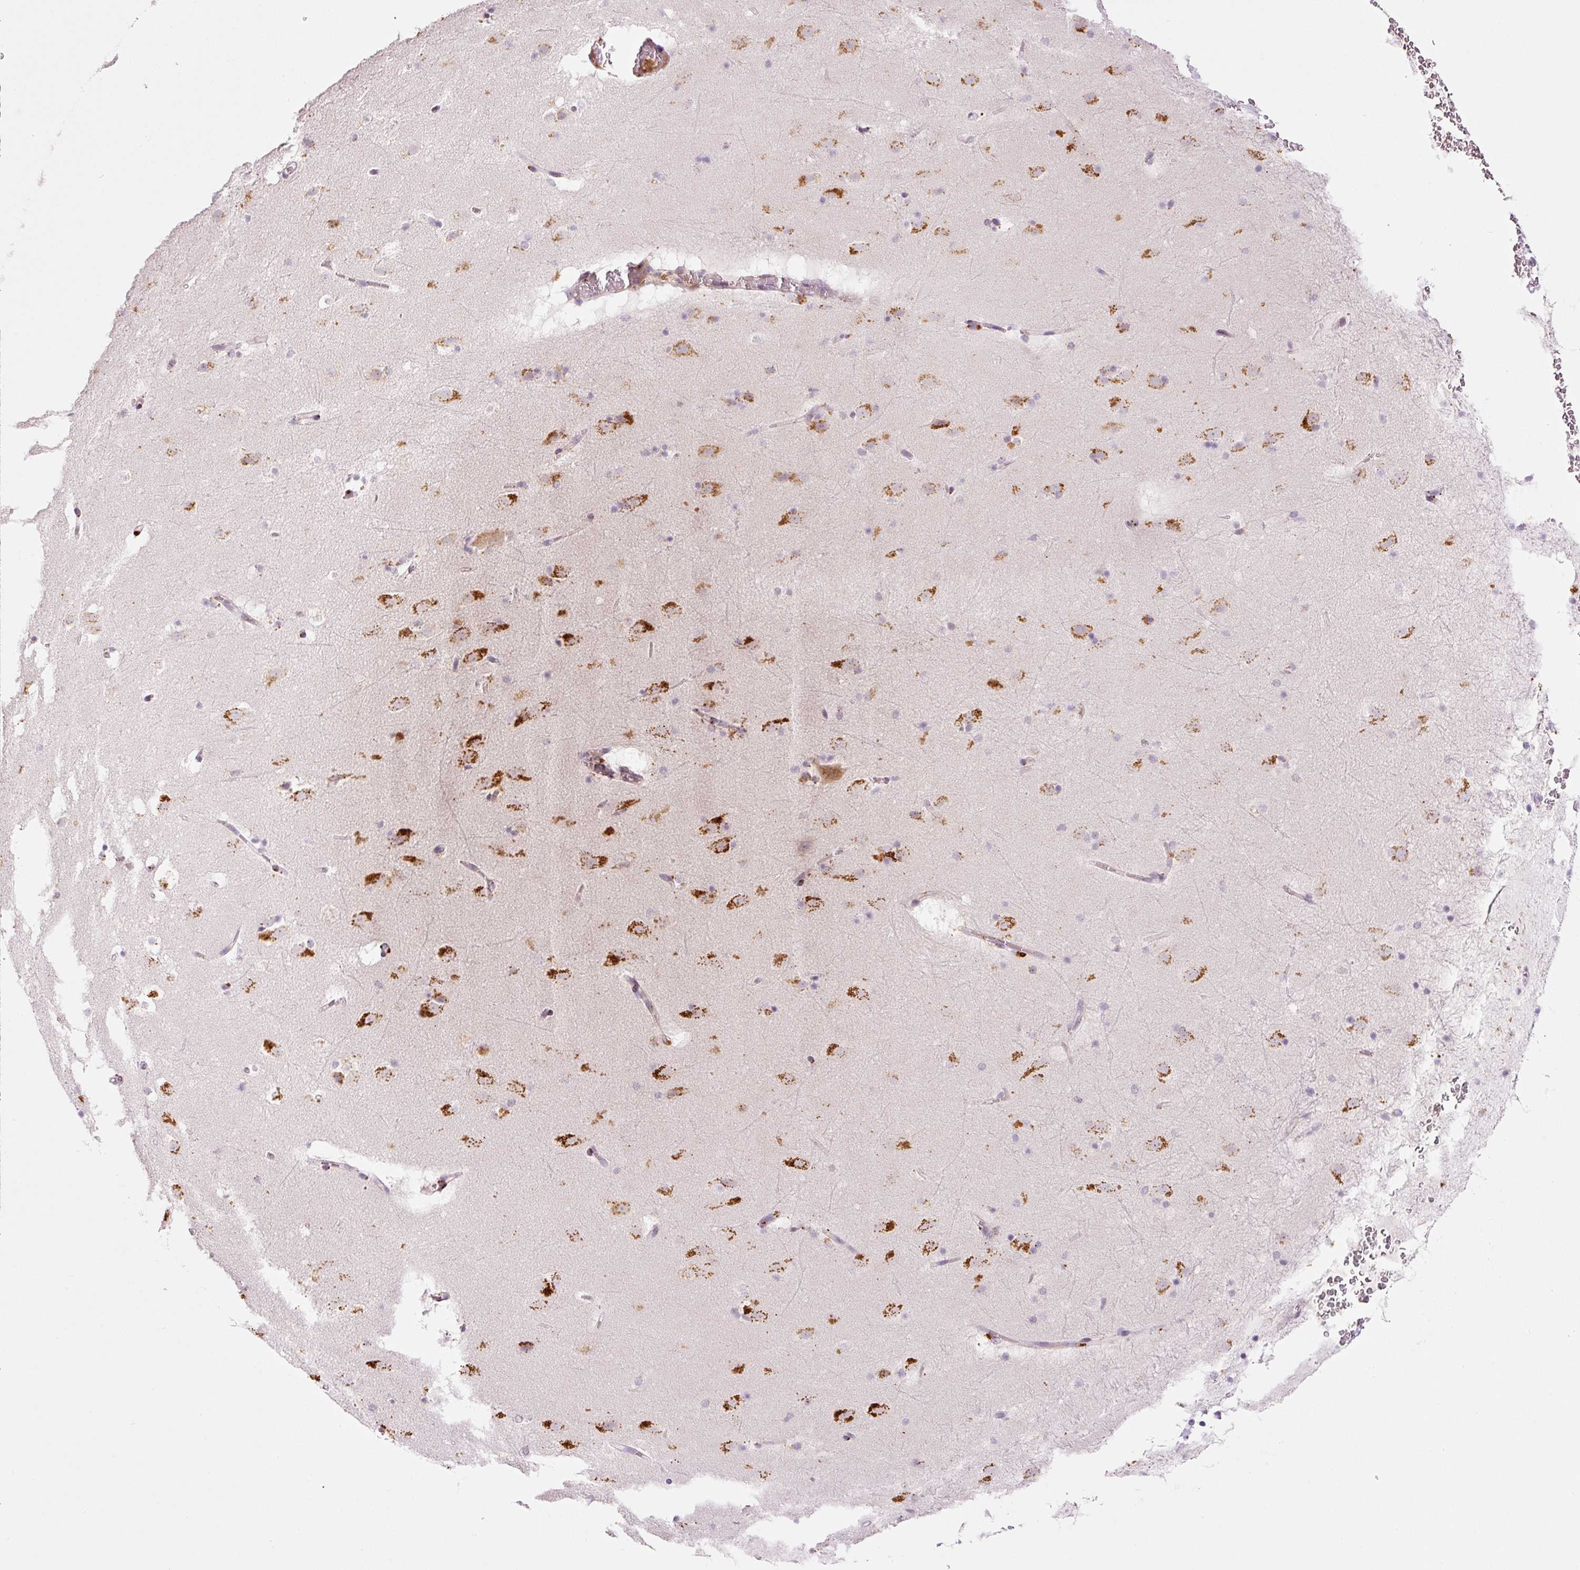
{"staining": {"intensity": "moderate", "quantity": "25%-75%", "location": "cytoplasmic/membranous"}, "tissue": "caudate", "cell_type": "Glial cells", "image_type": "normal", "snomed": [{"axis": "morphology", "description": "Normal tissue, NOS"}, {"axis": "topography", "description": "Lateral ventricle wall"}], "caption": "Caudate stained with DAB immunohistochemistry (IHC) demonstrates medium levels of moderate cytoplasmic/membranous staining in approximately 25%-75% of glial cells. The staining was performed using DAB to visualize the protein expression in brown, while the nuclei were stained in blue with hematoxylin (Magnification: 20x).", "gene": "ZNF639", "patient": {"sex": "male", "age": 37}}